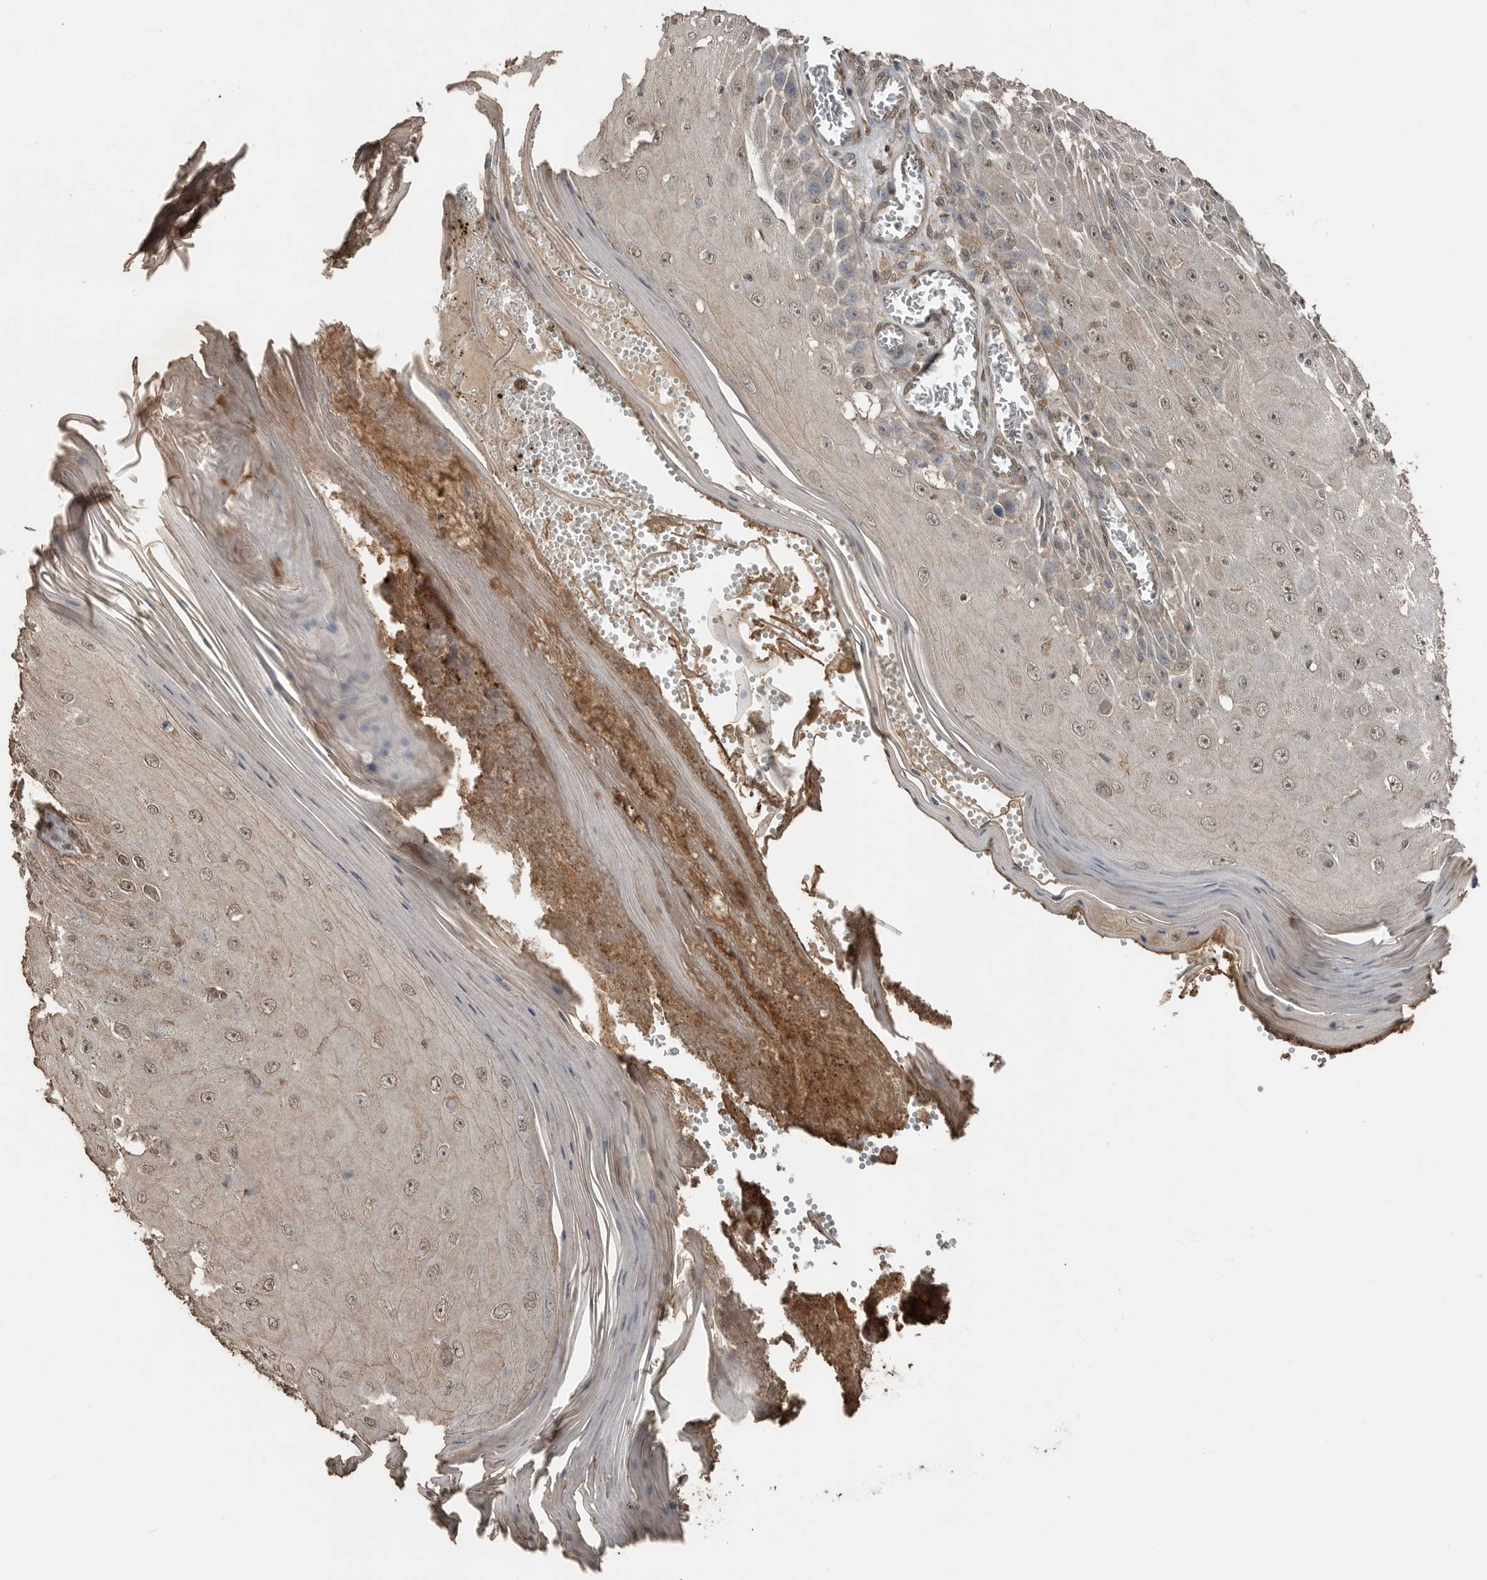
{"staining": {"intensity": "weak", "quantity": ">75%", "location": "cytoplasmic/membranous,nuclear"}, "tissue": "skin cancer", "cell_type": "Tumor cells", "image_type": "cancer", "snomed": [{"axis": "morphology", "description": "Squamous cell carcinoma, NOS"}, {"axis": "topography", "description": "Skin"}], "caption": "Skin cancer tissue exhibits weak cytoplasmic/membranous and nuclear expression in about >75% of tumor cells (DAB = brown stain, brightfield microscopy at high magnification).", "gene": "BLZF1", "patient": {"sex": "female", "age": 73}}